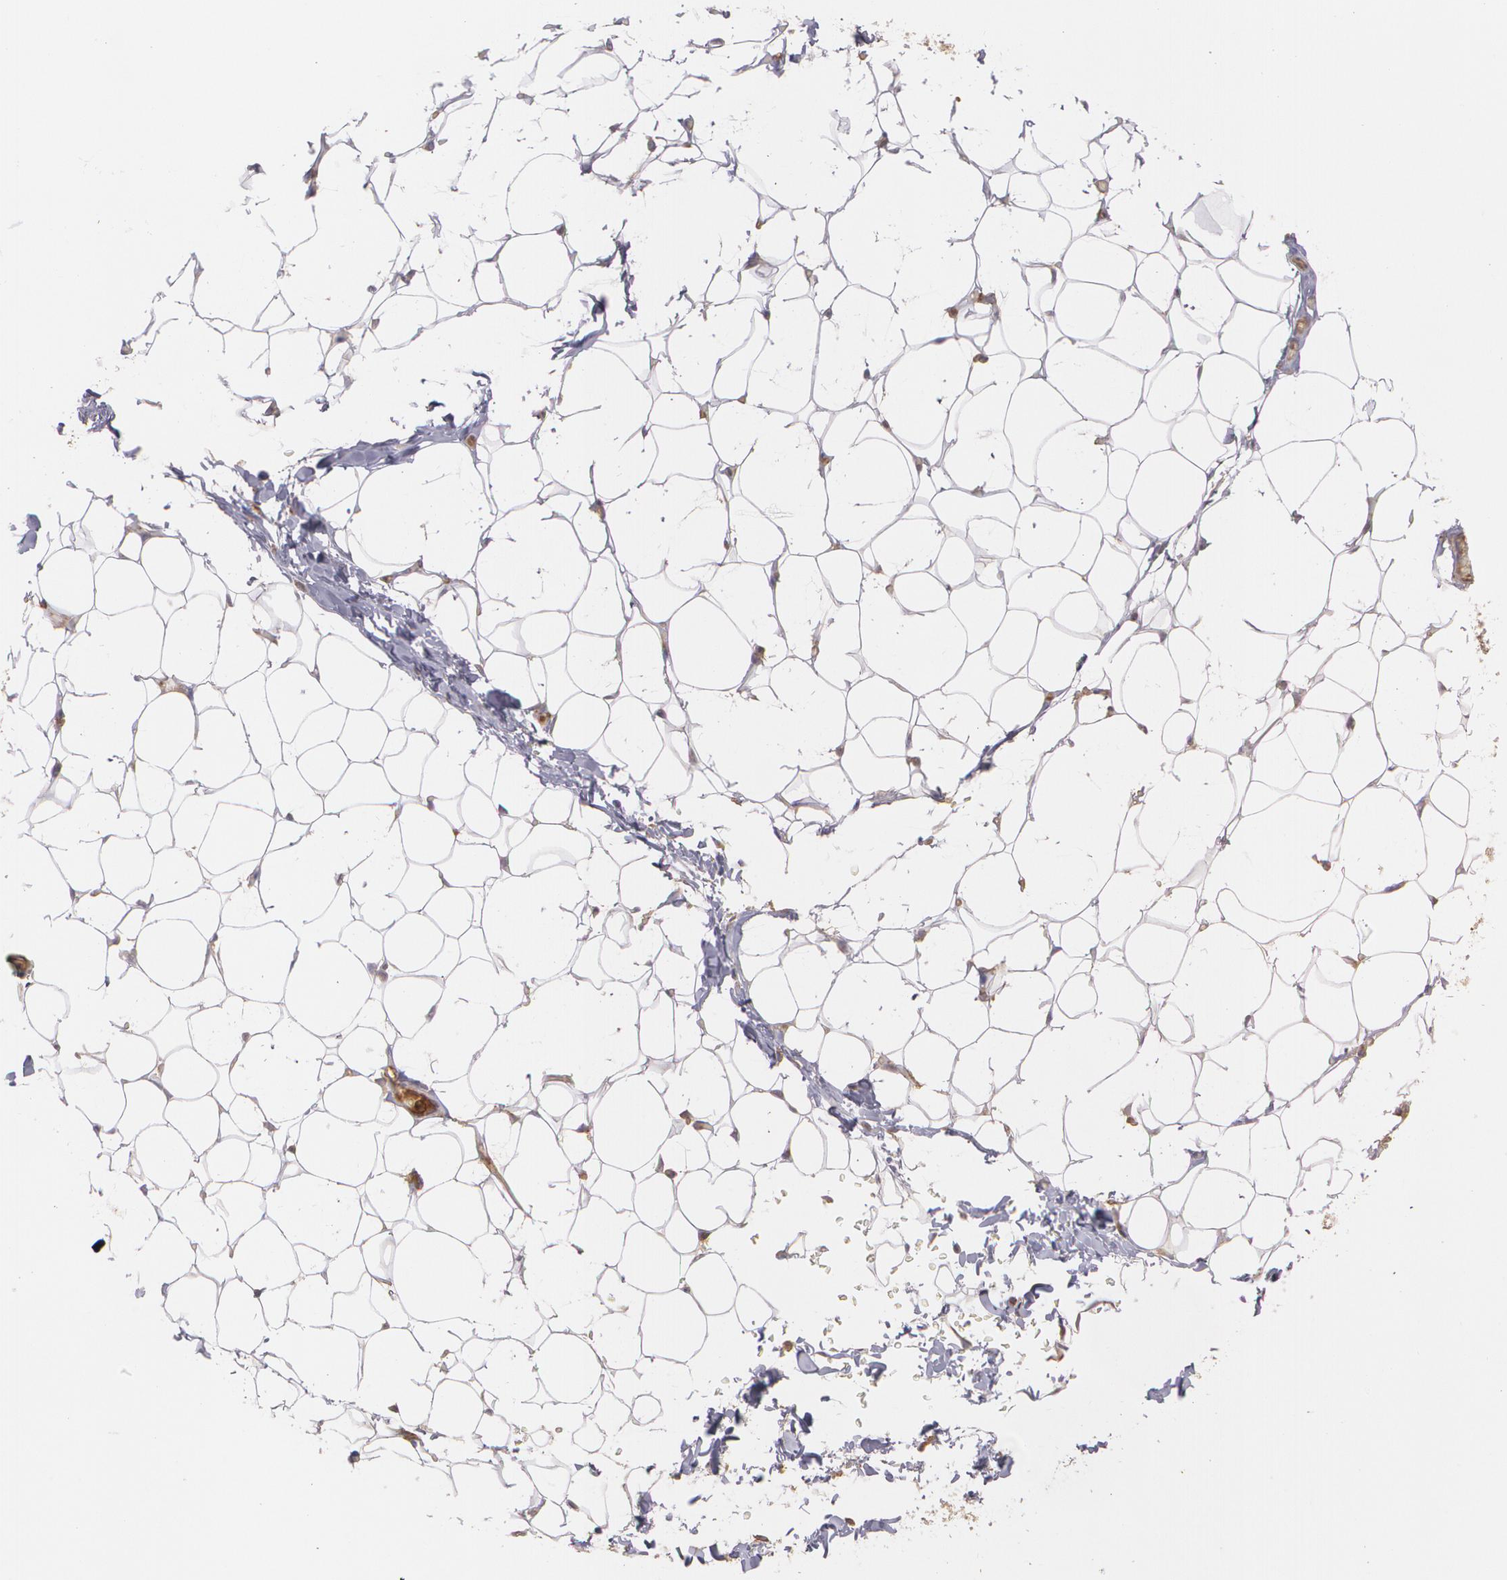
{"staining": {"intensity": "weak", "quantity": "25%-75%", "location": "cytoplasmic/membranous"}, "tissue": "adipose tissue", "cell_type": "Adipocytes", "image_type": "normal", "snomed": [{"axis": "morphology", "description": "Normal tissue, NOS"}, {"axis": "topography", "description": "Soft tissue"}], "caption": "Adipocytes reveal low levels of weak cytoplasmic/membranous expression in about 25%-75% of cells in unremarkable human adipose tissue. (DAB IHC, brown staining for protein, blue staining for nuclei).", "gene": "ECE1", "patient": {"sex": "male", "age": 26}}